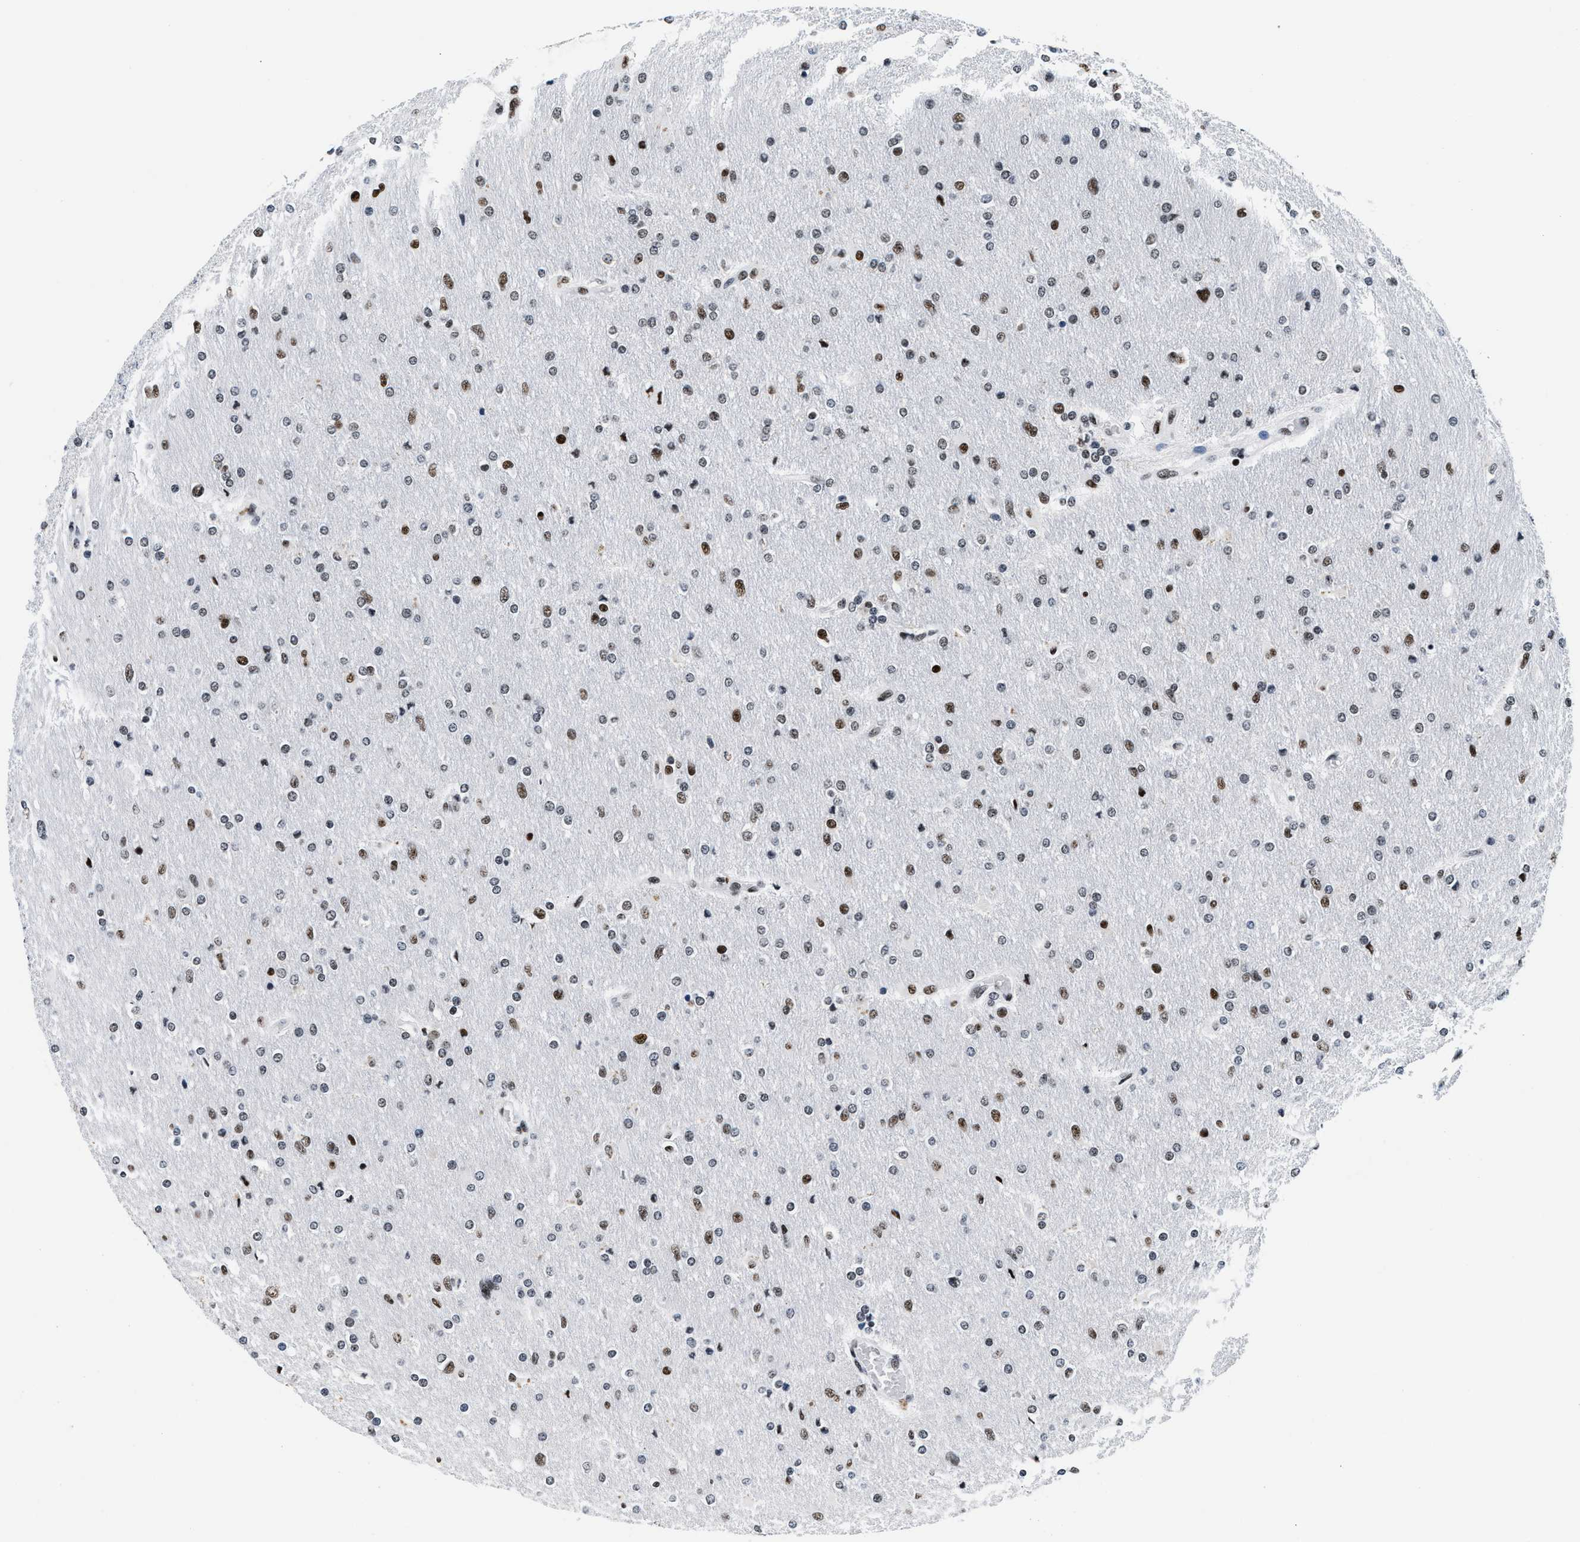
{"staining": {"intensity": "moderate", "quantity": "25%-75%", "location": "nuclear"}, "tissue": "glioma", "cell_type": "Tumor cells", "image_type": "cancer", "snomed": [{"axis": "morphology", "description": "Glioma, malignant, High grade"}, {"axis": "topography", "description": "Cerebral cortex"}], "caption": "Immunohistochemistry (DAB (3,3'-diaminobenzidine)) staining of human malignant glioma (high-grade) demonstrates moderate nuclear protein expression in about 25%-75% of tumor cells. Nuclei are stained in blue.", "gene": "RAD50", "patient": {"sex": "female", "age": 36}}